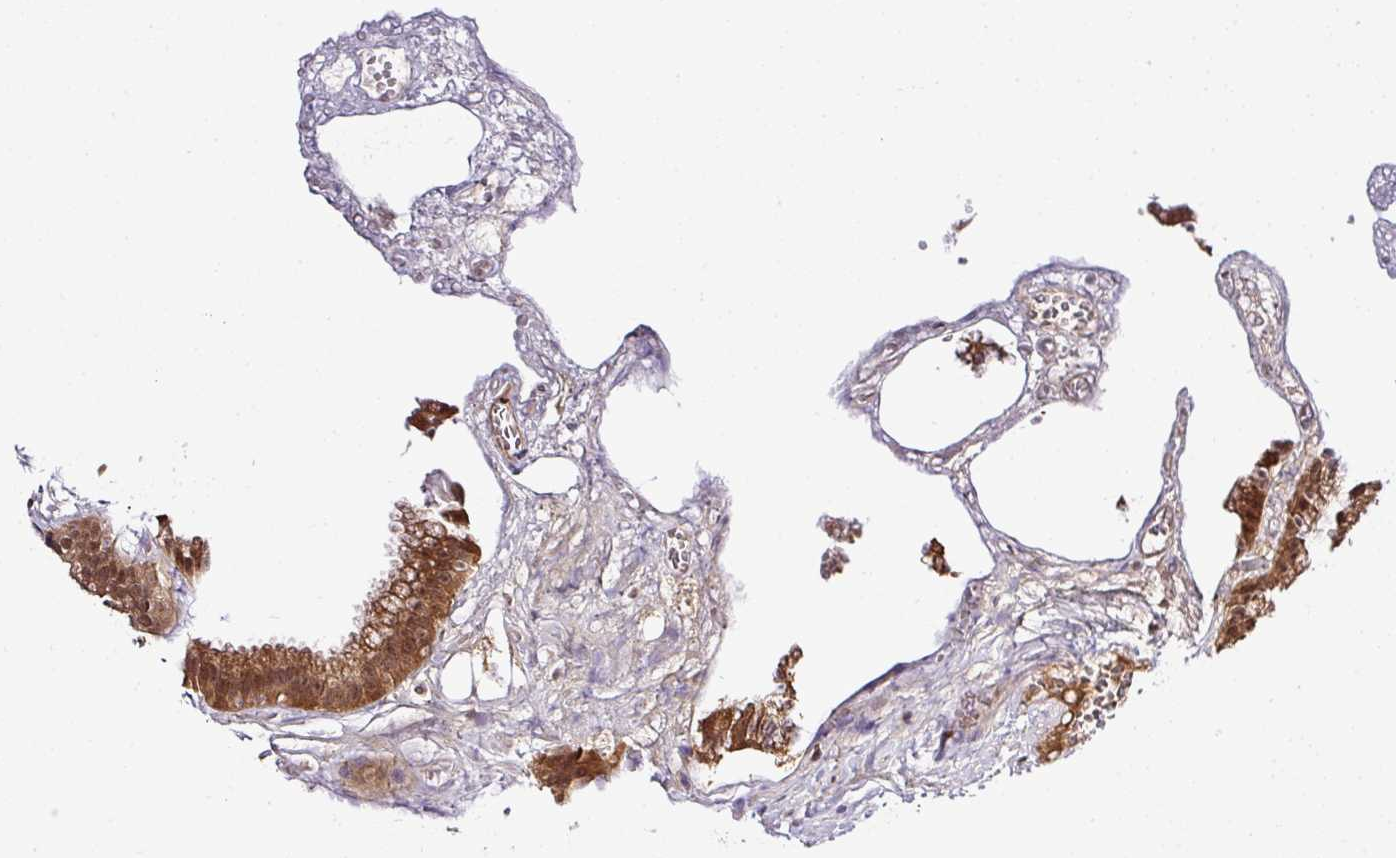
{"staining": {"intensity": "moderate", "quantity": ">75%", "location": "cytoplasmic/membranous,nuclear"}, "tissue": "gallbladder", "cell_type": "Glandular cells", "image_type": "normal", "snomed": [{"axis": "morphology", "description": "Normal tissue, NOS"}, {"axis": "topography", "description": "Gallbladder"}], "caption": "A medium amount of moderate cytoplasmic/membranous,nuclear positivity is present in about >75% of glandular cells in benign gallbladder. The staining is performed using DAB brown chromogen to label protein expression. The nuclei are counter-stained blue using hematoxylin.", "gene": "FAM153A", "patient": {"sex": "female", "age": 63}}